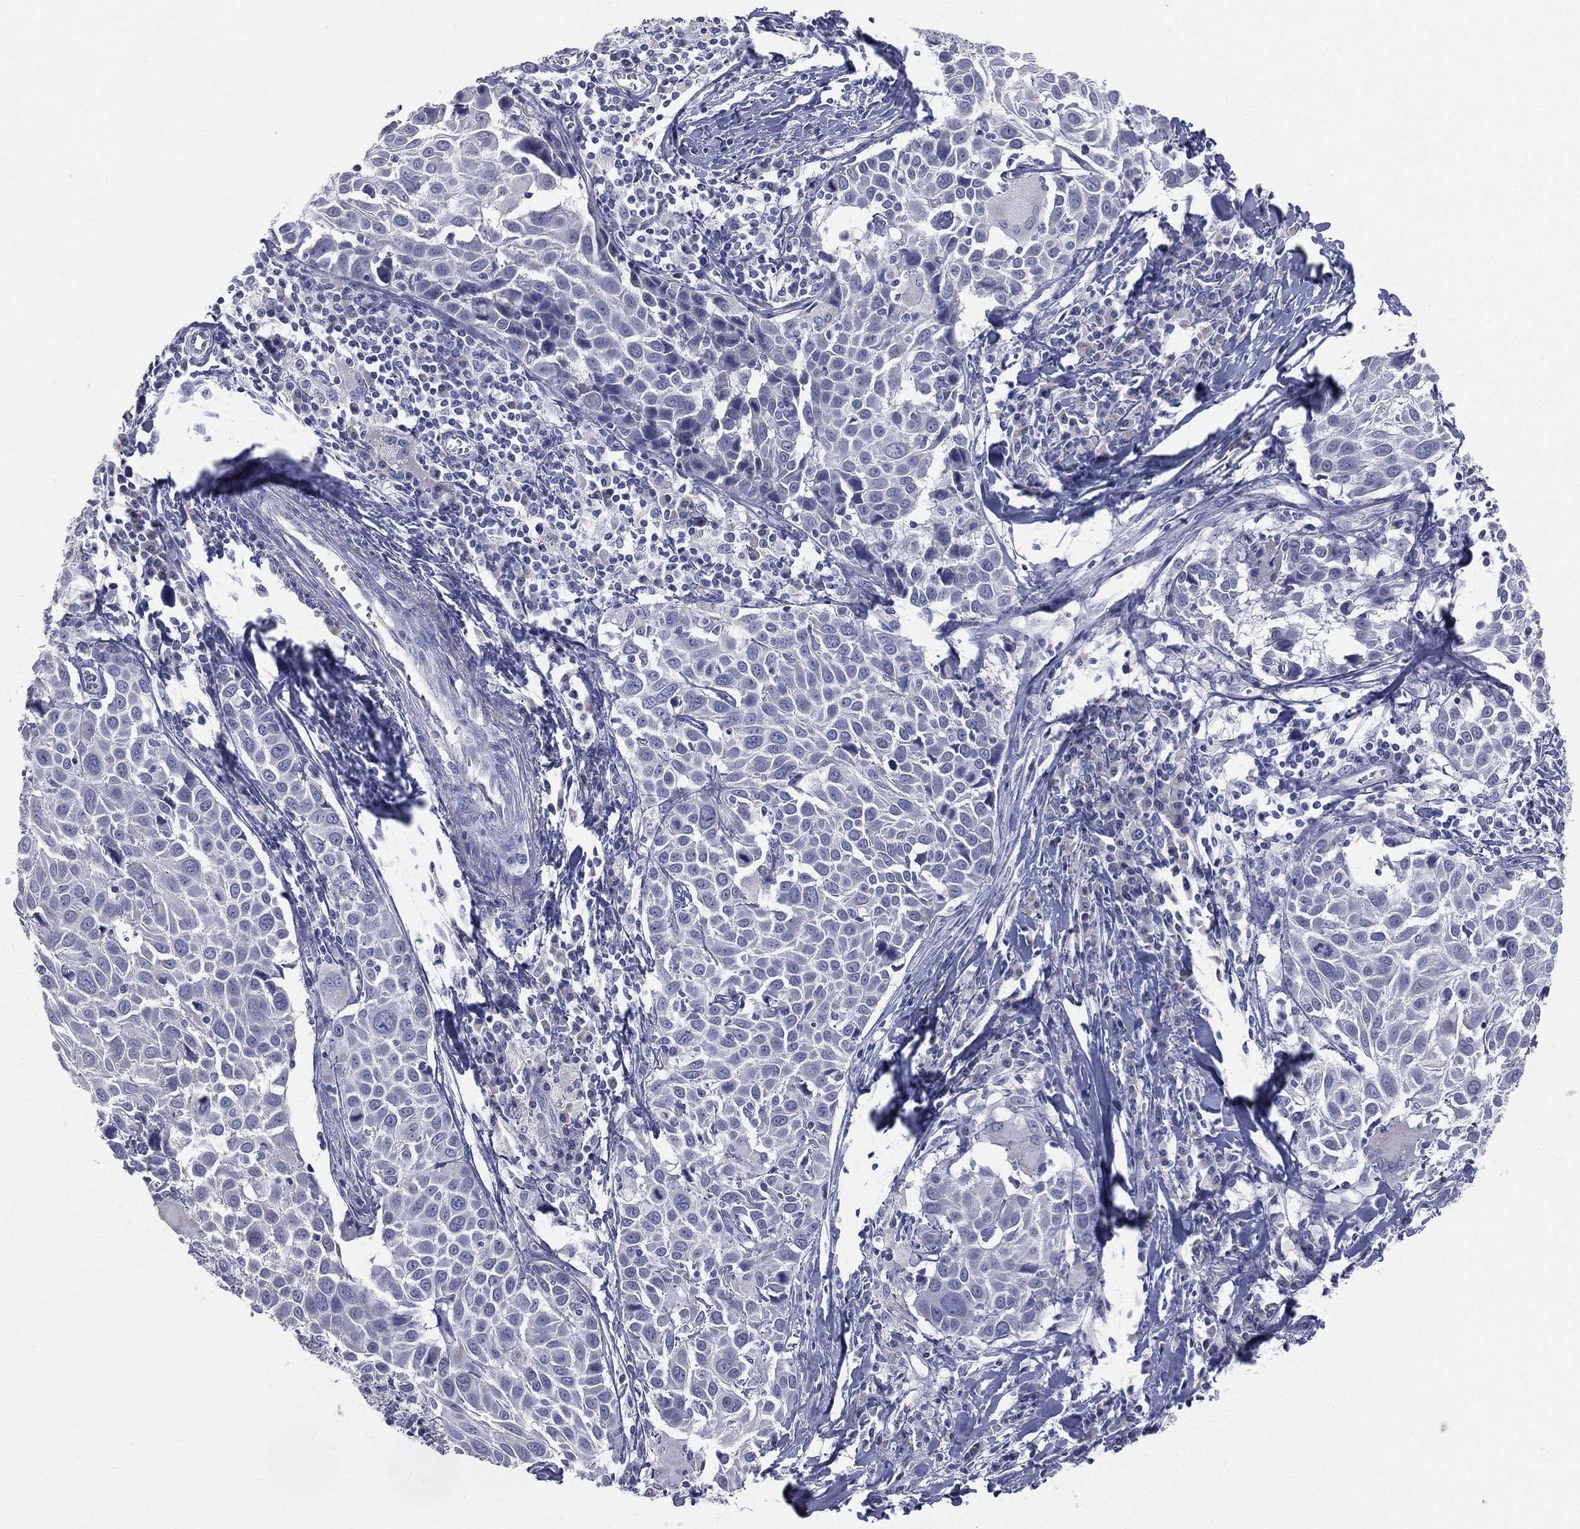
{"staining": {"intensity": "negative", "quantity": "none", "location": "none"}, "tissue": "lung cancer", "cell_type": "Tumor cells", "image_type": "cancer", "snomed": [{"axis": "morphology", "description": "Squamous cell carcinoma, NOS"}, {"axis": "topography", "description": "Lung"}], "caption": "Human squamous cell carcinoma (lung) stained for a protein using immunohistochemistry (IHC) exhibits no positivity in tumor cells.", "gene": "STK31", "patient": {"sex": "male", "age": 57}}